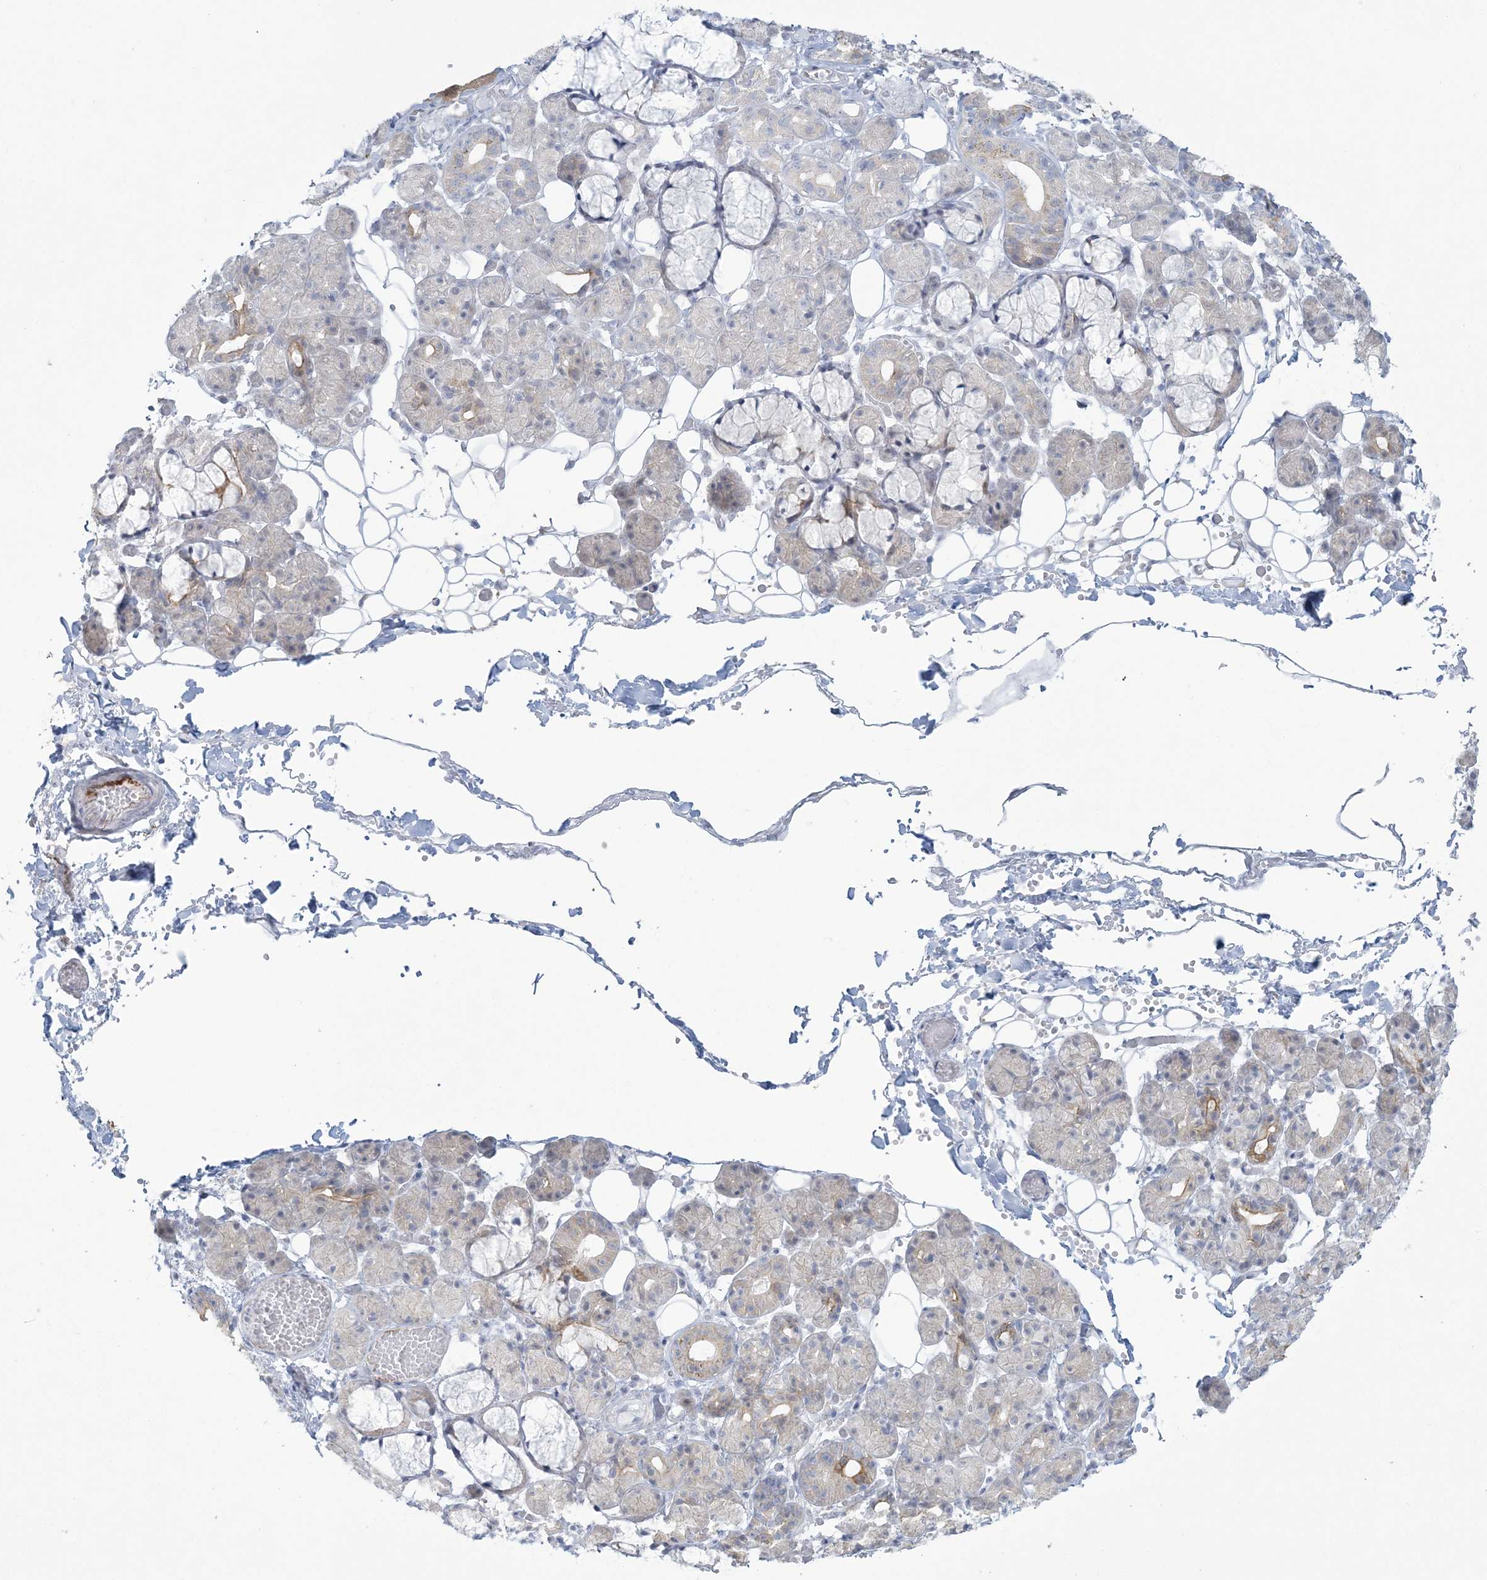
{"staining": {"intensity": "moderate", "quantity": "<25%", "location": "cytoplasmic/membranous"}, "tissue": "salivary gland", "cell_type": "Glandular cells", "image_type": "normal", "snomed": [{"axis": "morphology", "description": "Normal tissue, NOS"}, {"axis": "topography", "description": "Salivary gland"}], "caption": "Protein analysis of normal salivary gland displays moderate cytoplasmic/membranous staining in about <25% of glandular cells. (DAB IHC, brown staining for protein, blue staining for nuclei).", "gene": "ENSG00000288637", "patient": {"sex": "male", "age": 63}}